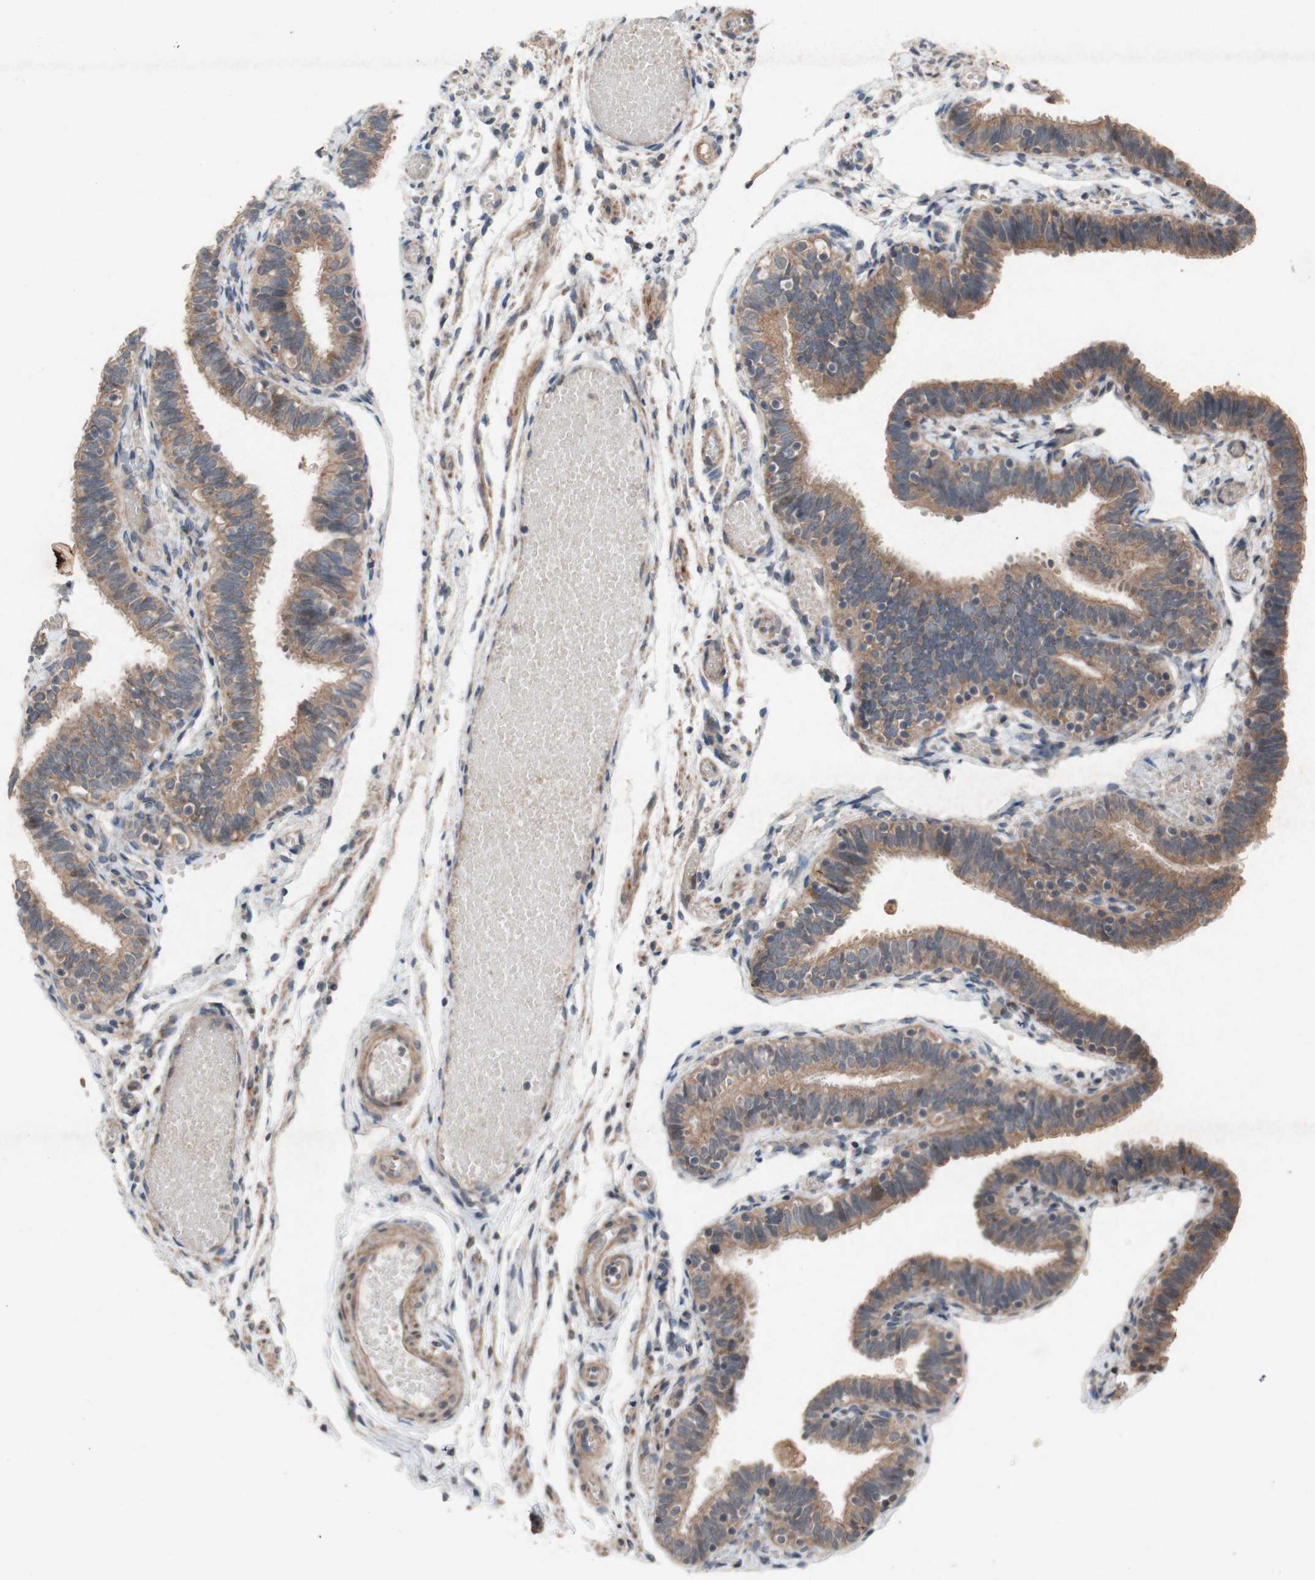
{"staining": {"intensity": "moderate", "quantity": ">75%", "location": "cytoplasmic/membranous"}, "tissue": "fallopian tube", "cell_type": "Glandular cells", "image_type": "normal", "snomed": [{"axis": "morphology", "description": "Normal tissue, NOS"}, {"axis": "topography", "description": "Fallopian tube"}], "caption": "This photomicrograph shows immunohistochemistry staining of benign human fallopian tube, with medium moderate cytoplasmic/membranous staining in approximately >75% of glandular cells.", "gene": "ATP6V1F", "patient": {"sex": "female", "age": 46}}